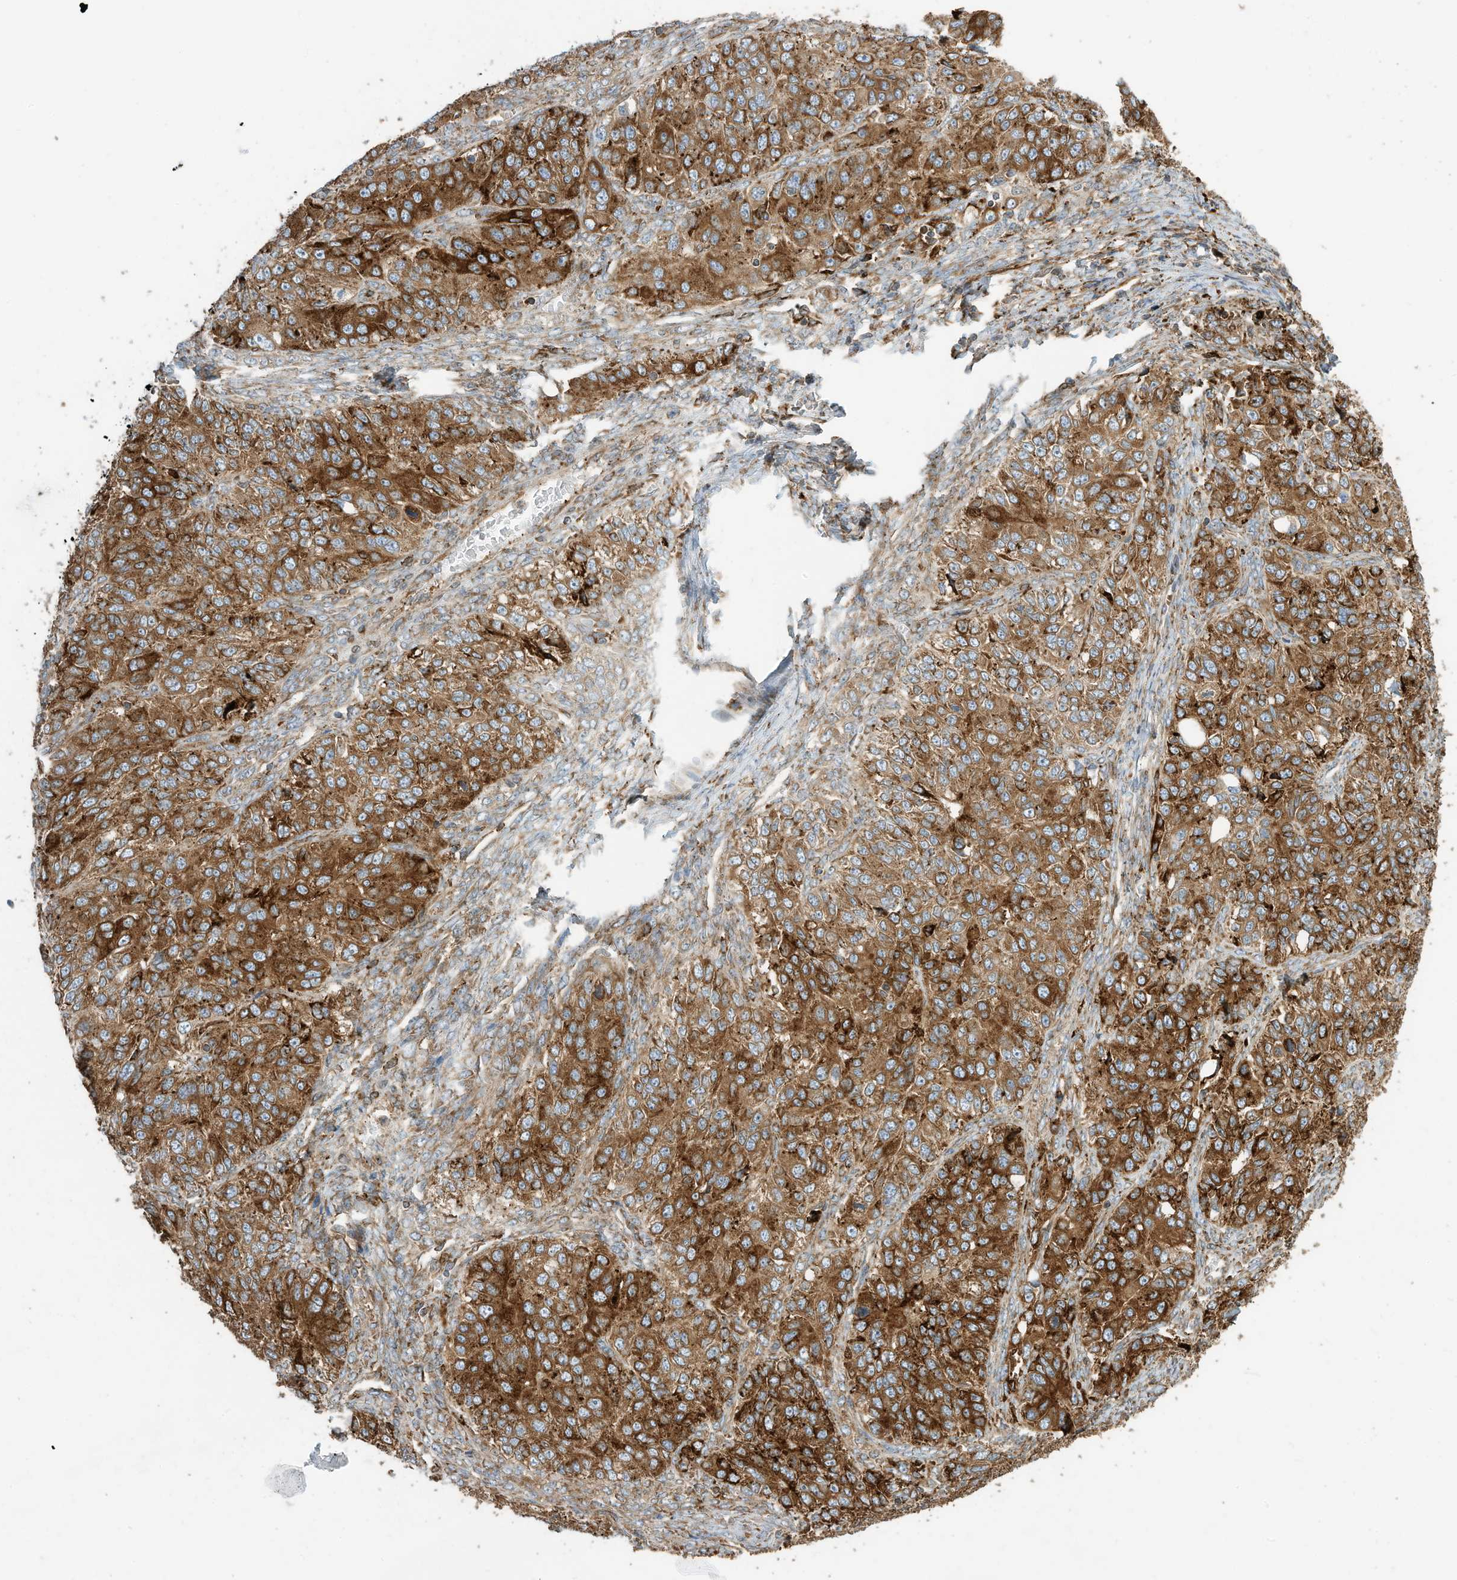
{"staining": {"intensity": "strong", "quantity": ">75%", "location": "cytoplasmic/membranous"}, "tissue": "ovarian cancer", "cell_type": "Tumor cells", "image_type": "cancer", "snomed": [{"axis": "morphology", "description": "Carcinoma, endometroid"}, {"axis": "topography", "description": "Ovary"}], "caption": "Protein expression analysis of ovarian cancer displays strong cytoplasmic/membranous staining in about >75% of tumor cells.", "gene": "TRNAU1AP", "patient": {"sex": "female", "age": 51}}